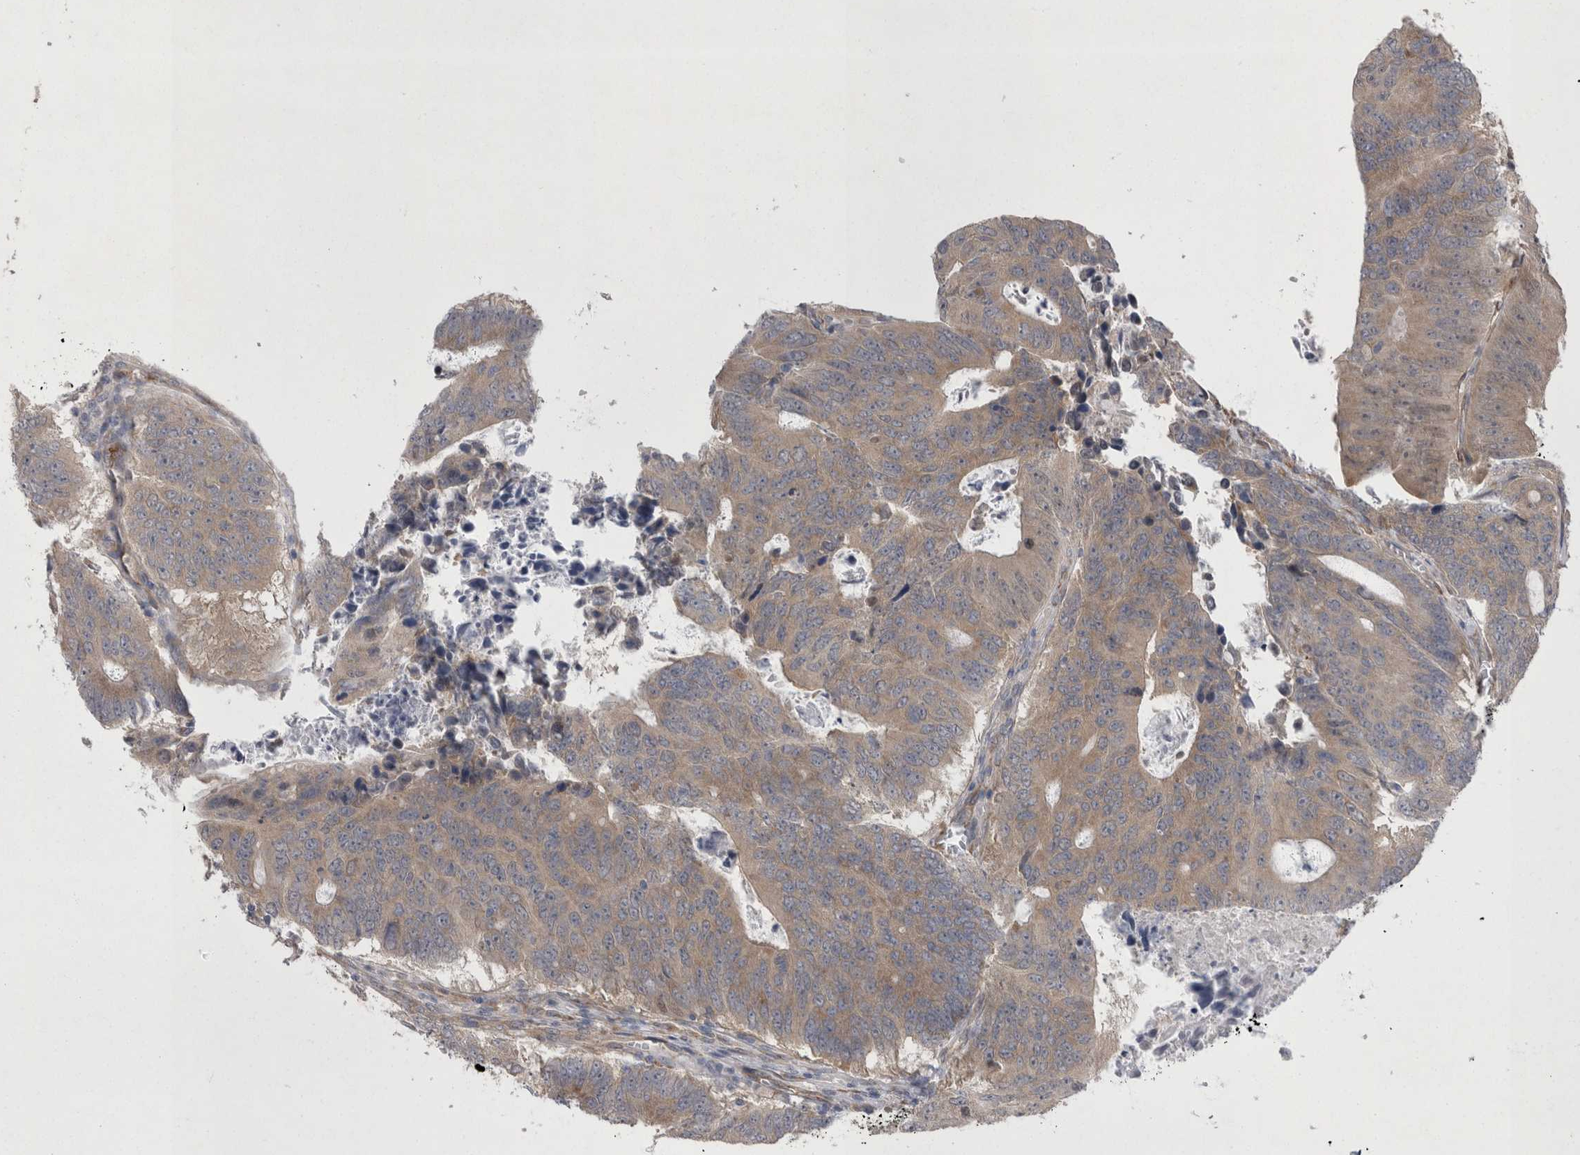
{"staining": {"intensity": "weak", "quantity": ">75%", "location": "cytoplasmic/membranous"}, "tissue": "colorectal cancer", "cell_type": "Tumor cells", "image_type": "cancer", "snomed": [{"axis": "morphology", "description": "Adenocarcinoma, NOS"}, {"axis": "topography", "description": "Colon"}], "caption": "Immunohistochemical staining of human colorectal cancer exhibits low levels of weak cytoplasmic/membranous positivity in approximately >75% of tumor cells.", "gene": "DDX6", "patient": {"sex": "male", "age": 87}}